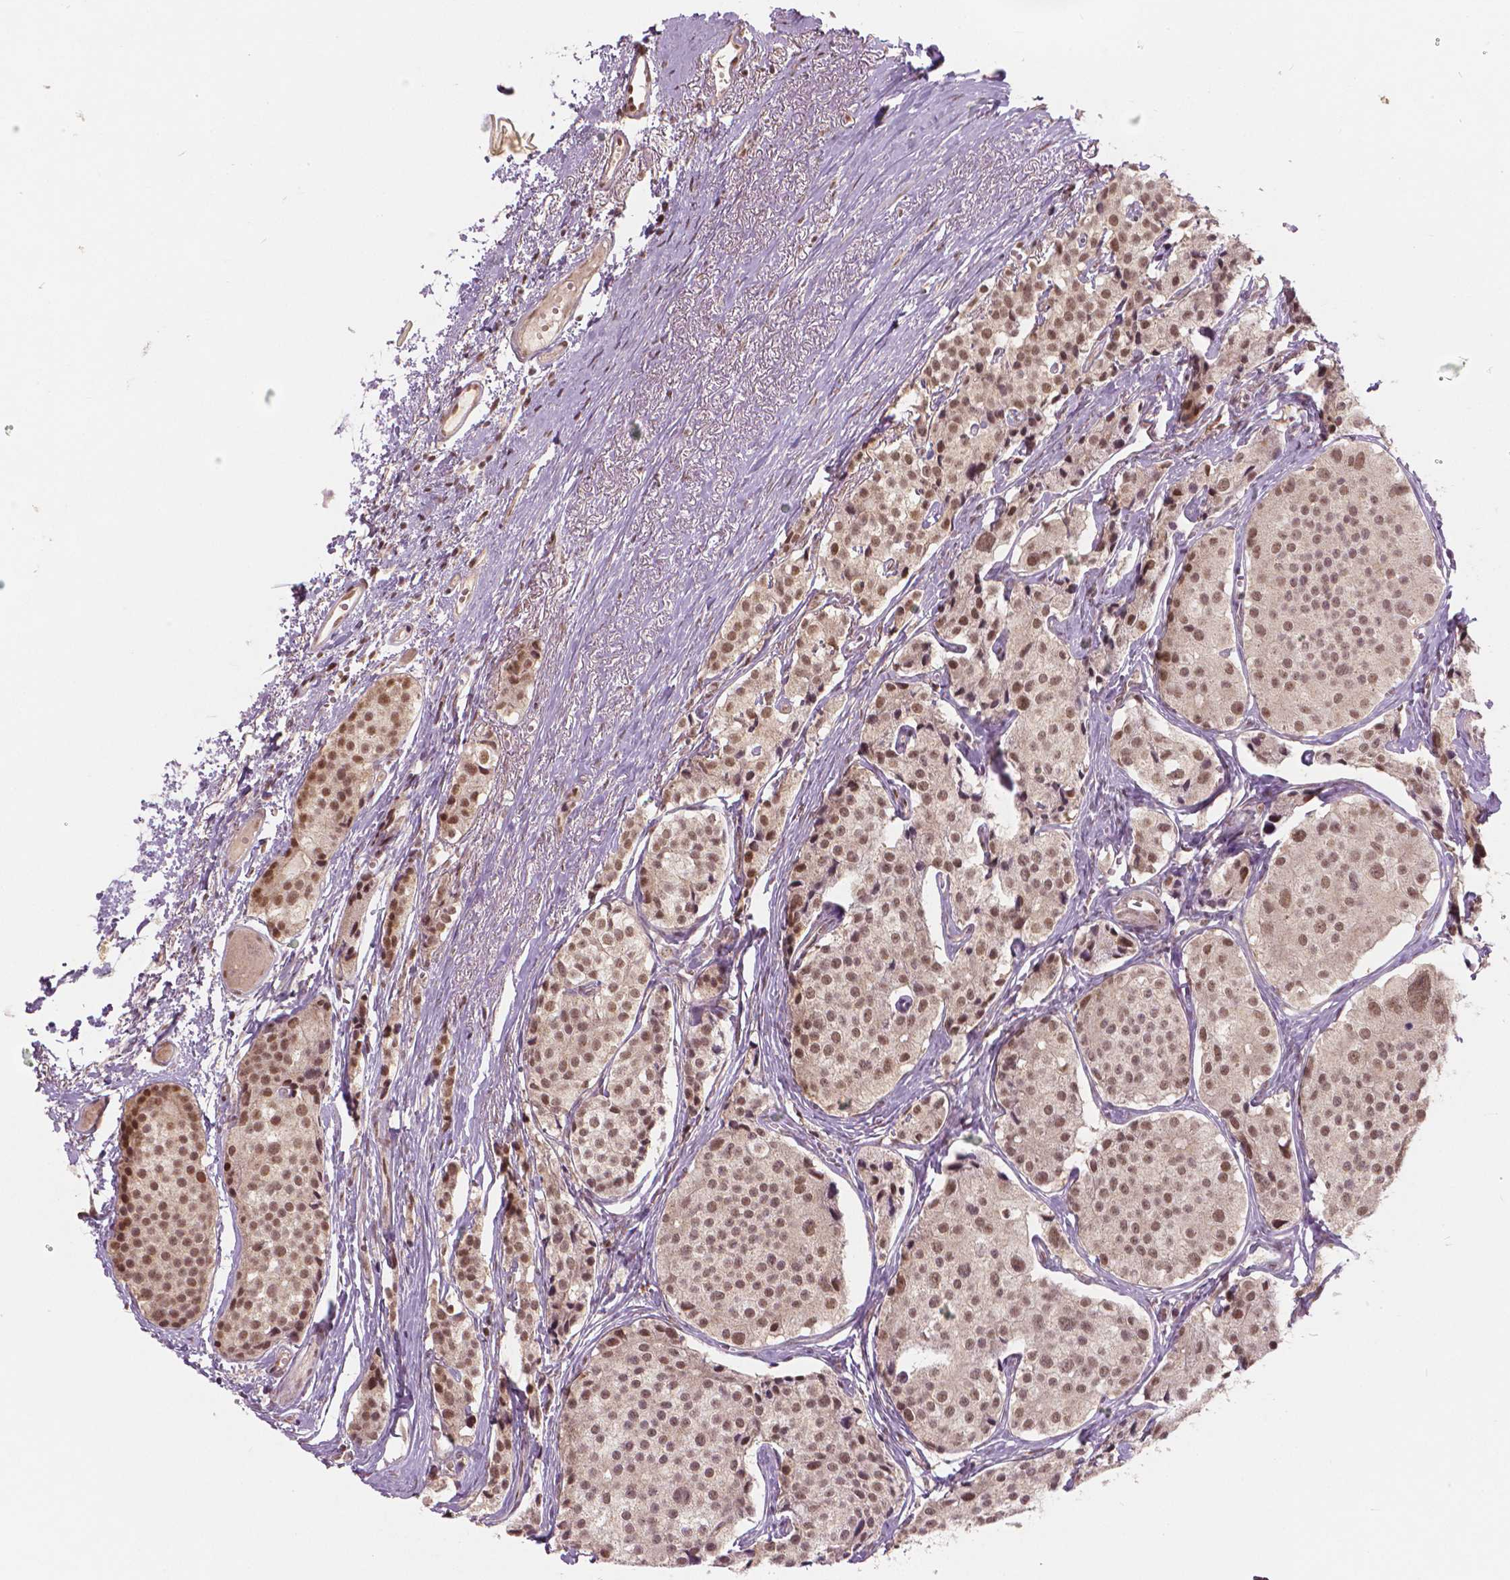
{"staining": {"intensity": "moderate", "quantity": ">75%", "location": "nuclear"}, "tissue": "carcinoid", "cell_type": "Tumor cells", "image_type": "cancer", "snomed": [{"axis": "morphology", "description": "Carcinoid, malignant, NOS"}, {"axis": "topography", "description": "Small intestine"}], "caption": "Carcinoid stained with a protein marker shows moderate staining in tumor cells.", "gene": "NSD2", "patient": {"sex": "female", "age": 65}}